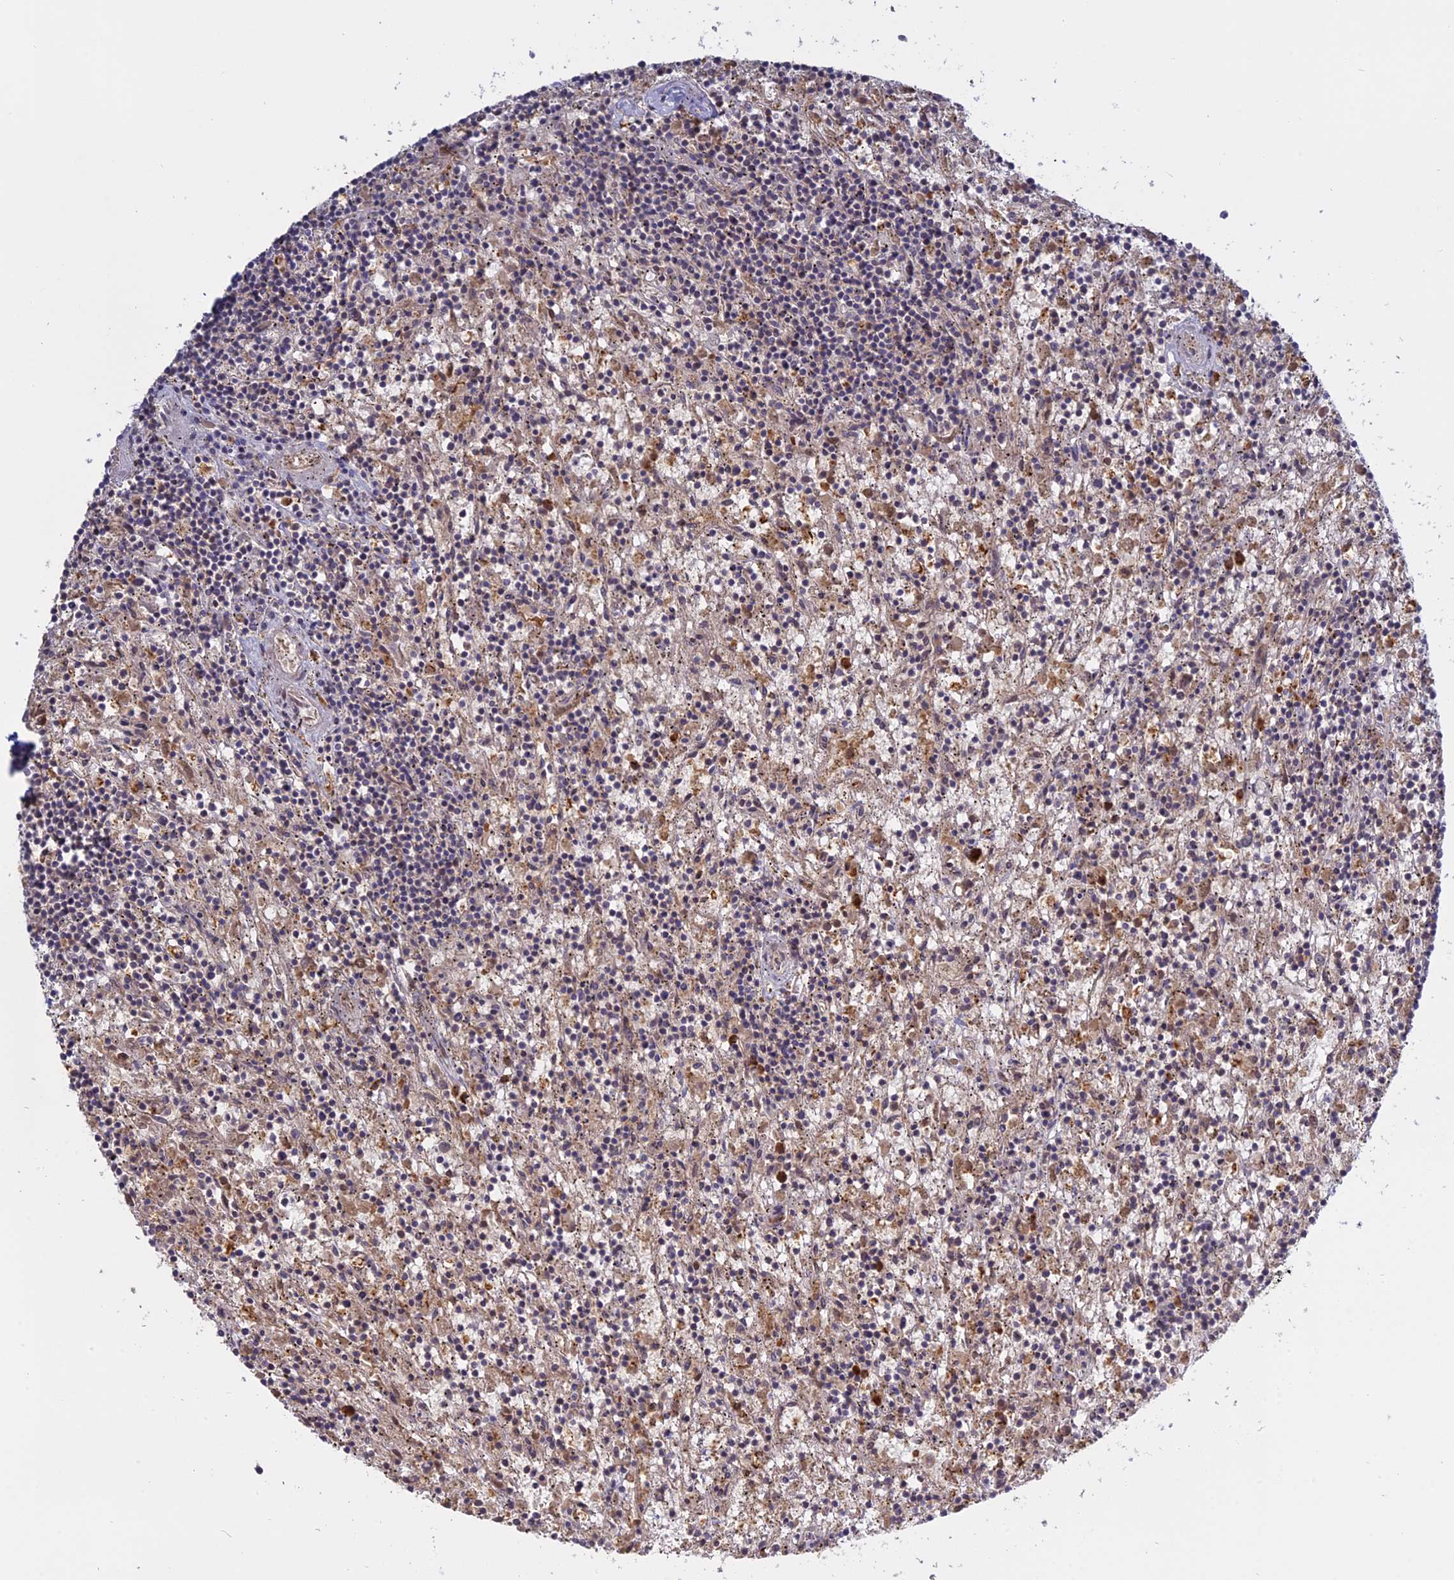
{"staining": {"intensity": "negative", "quantity": "none", "location": "none"}, "tissue": "lymphoma", "cell_type": "Tumor cells", "image_type": "cancer", "snomed": [{"axis": "morphology", "description": "Malignant lymphoma, non-Hodgkin's type, Low grade"}, {"axis": "topography", "description": "Spleen"}], "caption": "The image reveals no staining of tumor cells in lymphoma.", "gene": "TMEM208", "patient": {"sex": "male", "age": 76}}